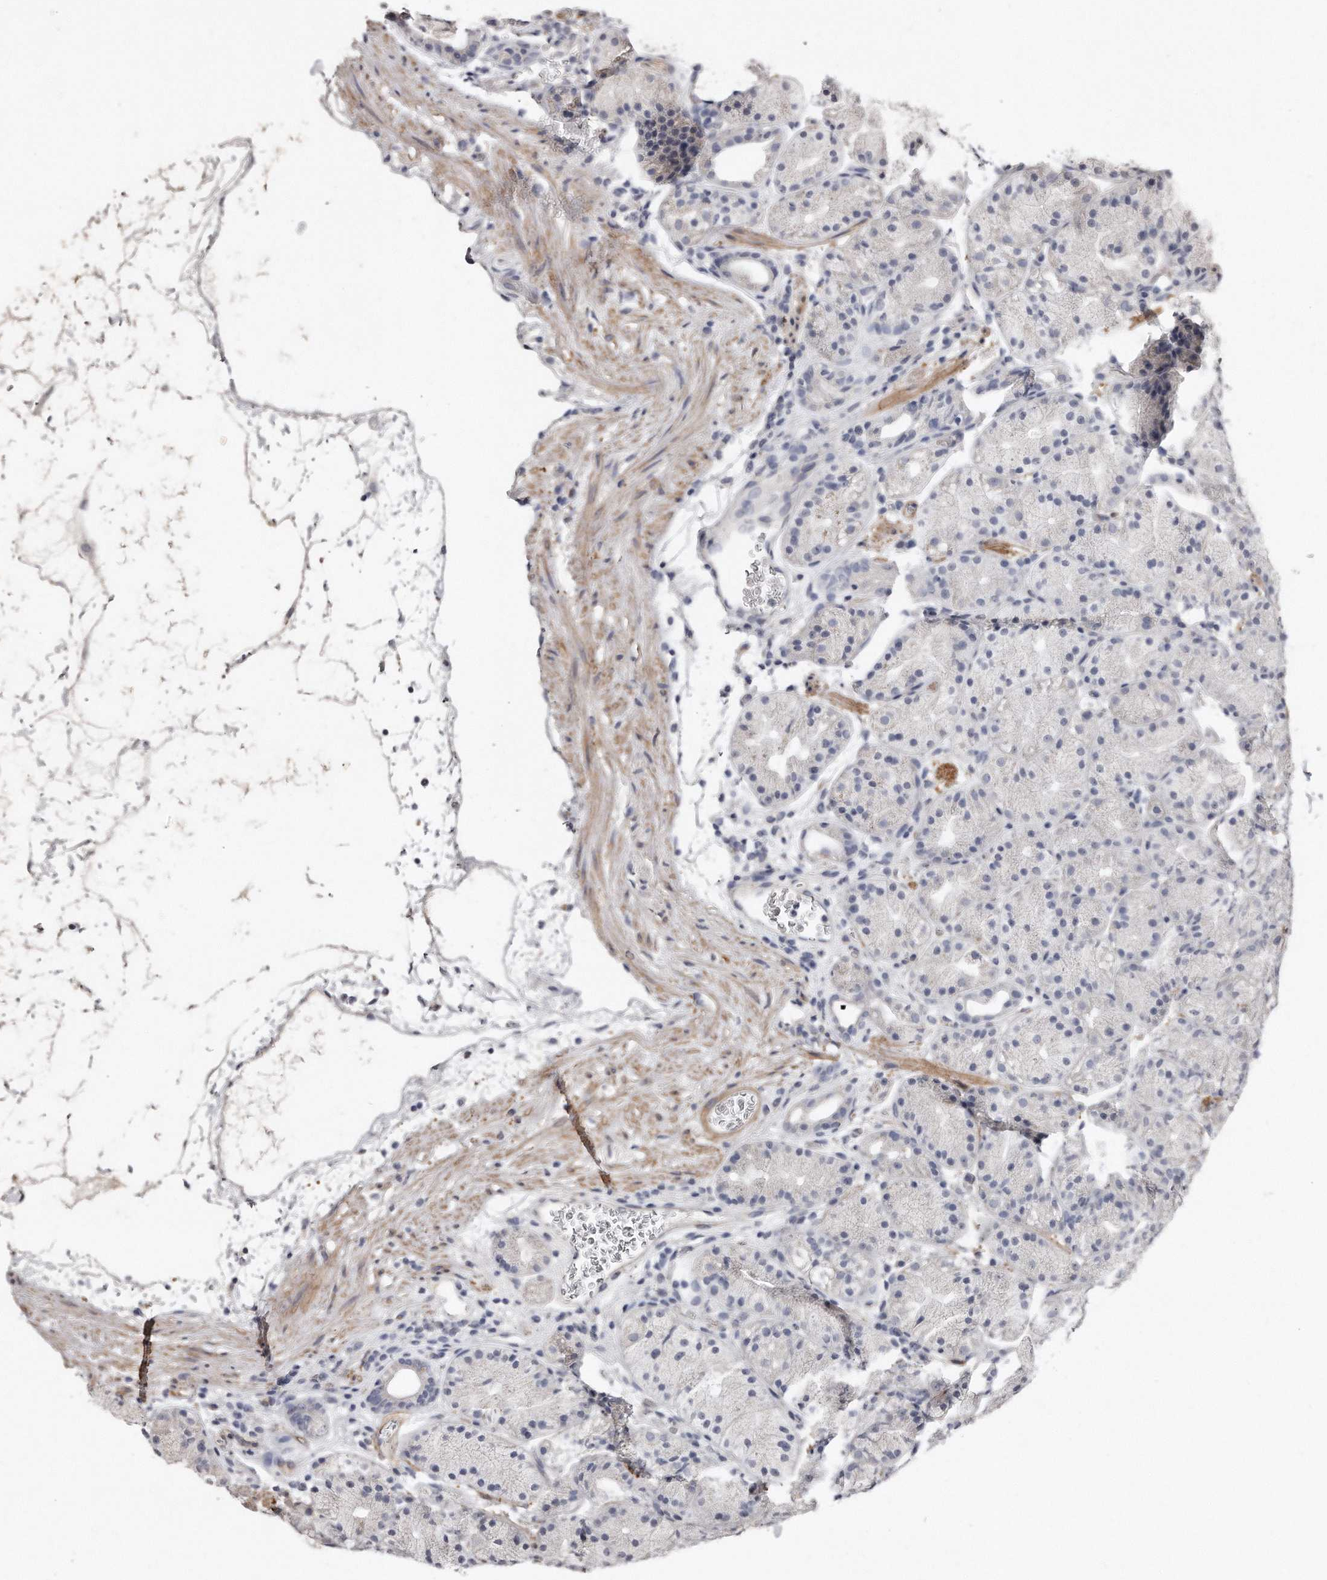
{"staining": {"intensity": "negative", "quantity": "none", "location": "none"}, "tissue": "stomach", "cell_type": "Glandular cells", "image_type": "normal", "snomed": [{"axis": "morphology", "description": "Normal tissue, NOS"}, {"axis": "topography", "description": "Stomach, upper"}], "caption": "High magnification brightfield microscopy of unremarkable stomach stained with DAB (3,3'-diaminobenzidine) (brown) and counterstained with hematoxylin (blue): glandular cells show no significant expression. (DAB IHC, high magnification).", "gene": "LMOD1", "patient": {"sex": "male", "age": 48}}